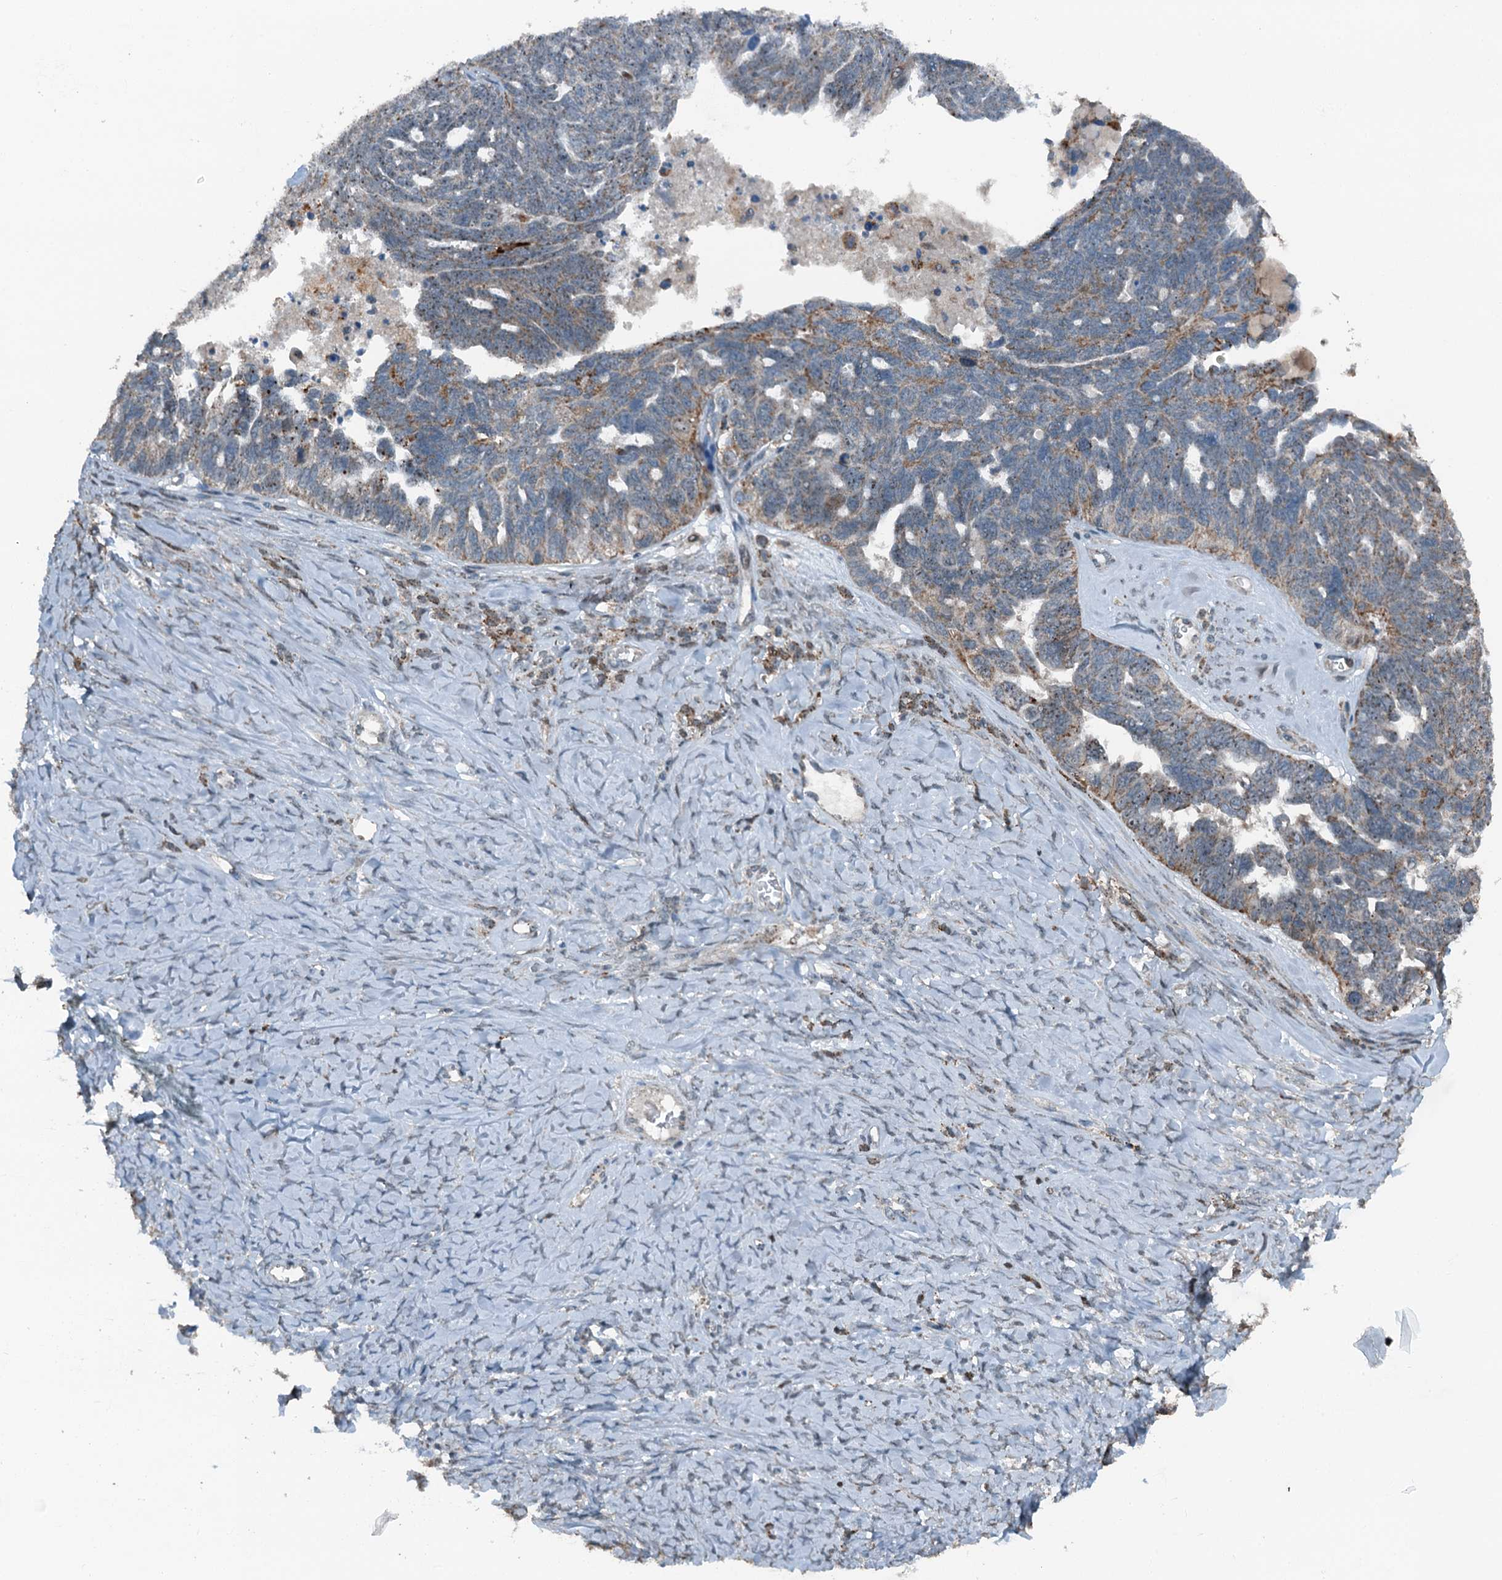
{"staining": {"intensity": "moderate", "quantity": "25%-75%", "location": "cytoplasmic/membranous"}, "tissue": "ovarian cancer", "cell_type": "Tumor cells", "image_type": "cancer", "snomed": [{"axis": "morphology", "description": "Cystadenocarcinoma, serous, NOS"}, {"axis": "topography", "description": "Ovary"}], "caption": "About 25%-75% of tumor cells in serous cystadenocarcinoma (ovarian) demonstrate moderate cytoplasmic/membranous protein expression as visualized by brown immunohistochemical staining.", "gene": "BMERB1", "patient": {"sex": "female", "age": 79}}